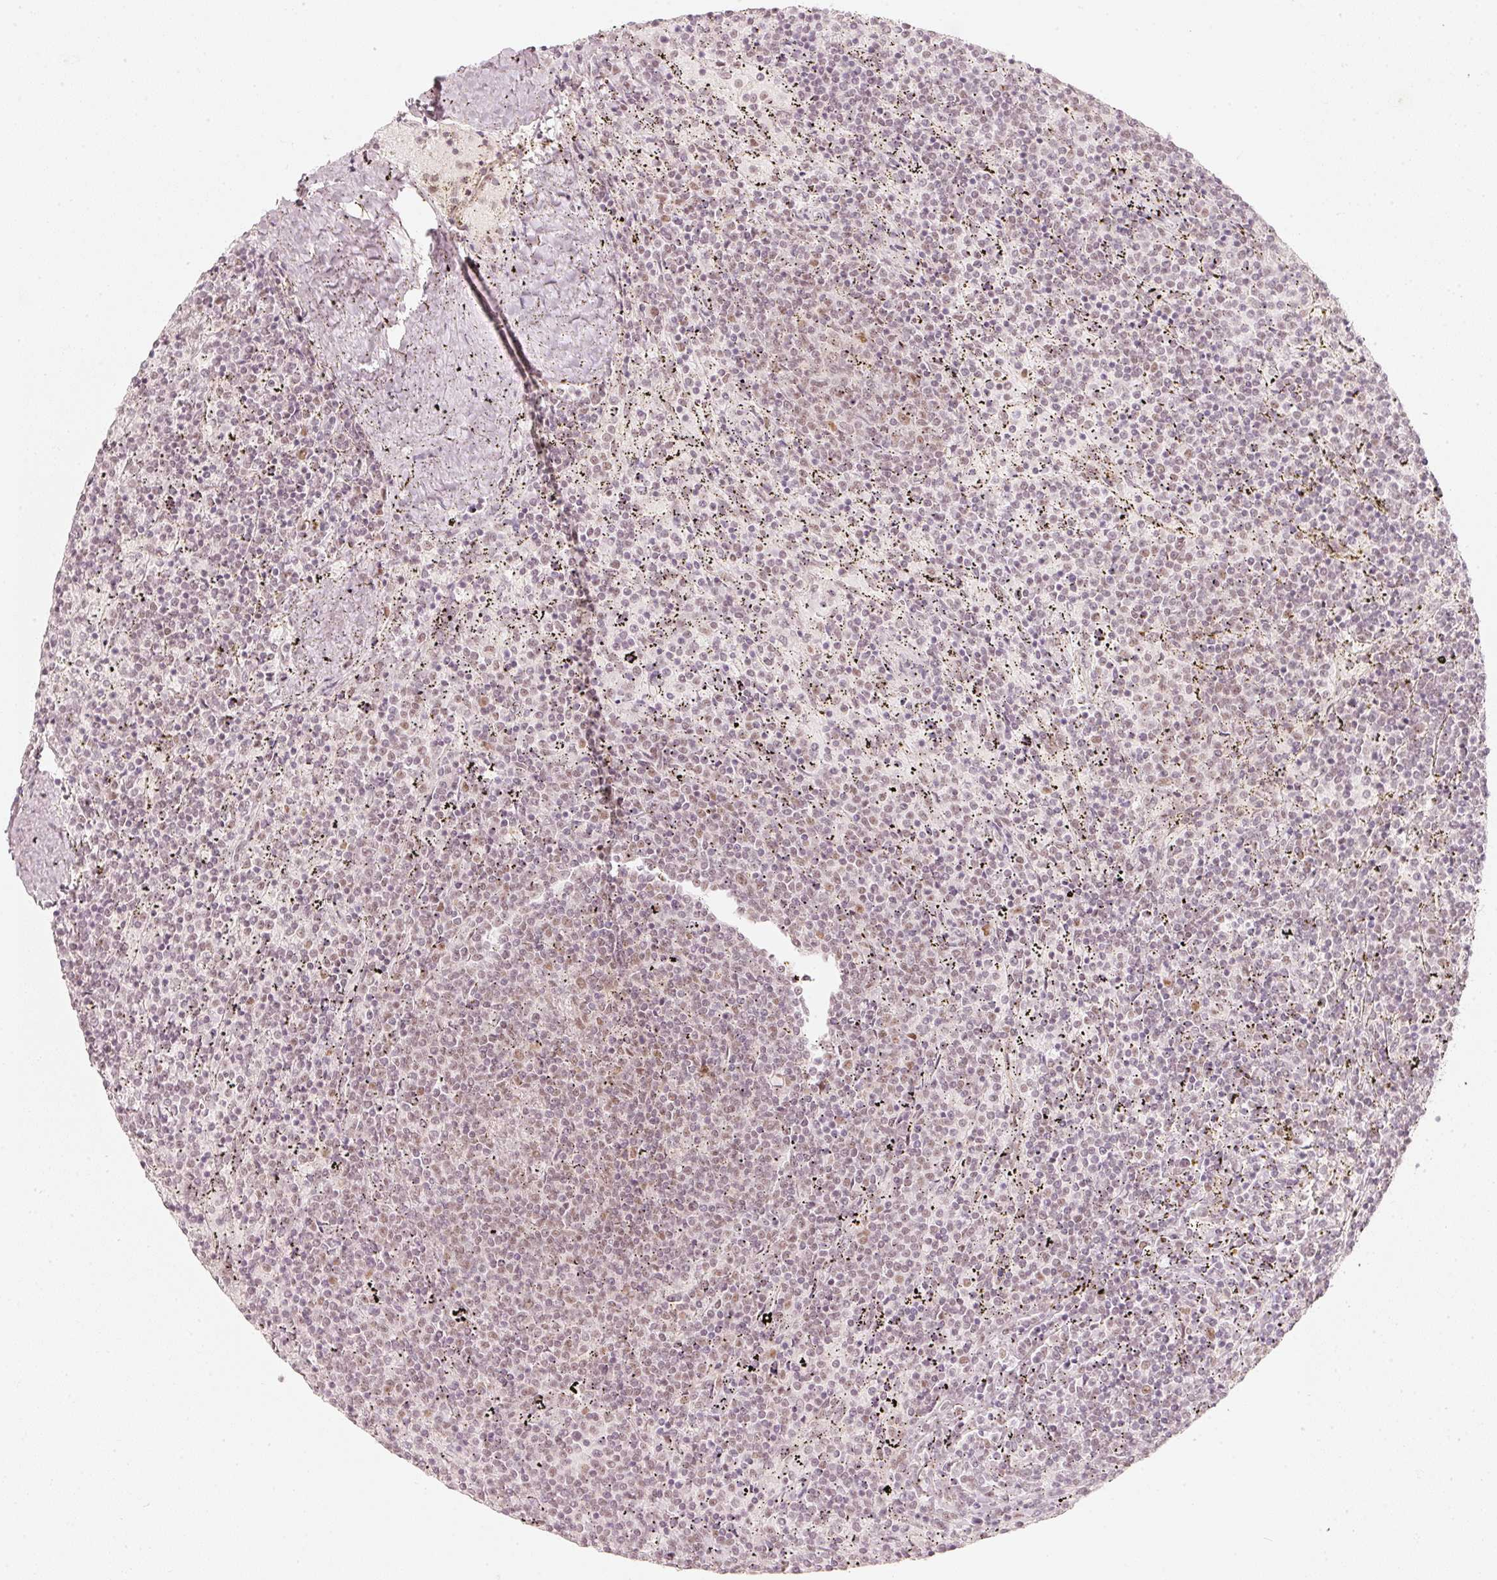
{"staining": {"intensity": "negative", "quantity": "none", "location": "none"}, "tissue": "lymphoma", "cell_type": "Tumor cells", "image_type": "cancer", "snomed": [{"axis": "morphology", "description": "Malignant lymphoma, non-Hodgkin's type, Low grade"}, {"axis": "topography", "description": "Spleen"}], "caption": "The image reveals no significant positivity in tumor cells of low-grade malignant lymphoma, non-Hodgkin's type. (Brightfield microscopy of DAB (3,3'-diaminobenzidine) immunohistochemistry (IHC) at high magnification).", "gene": "PPP1R10", "patient": {"sex": "female", "age": 50}}